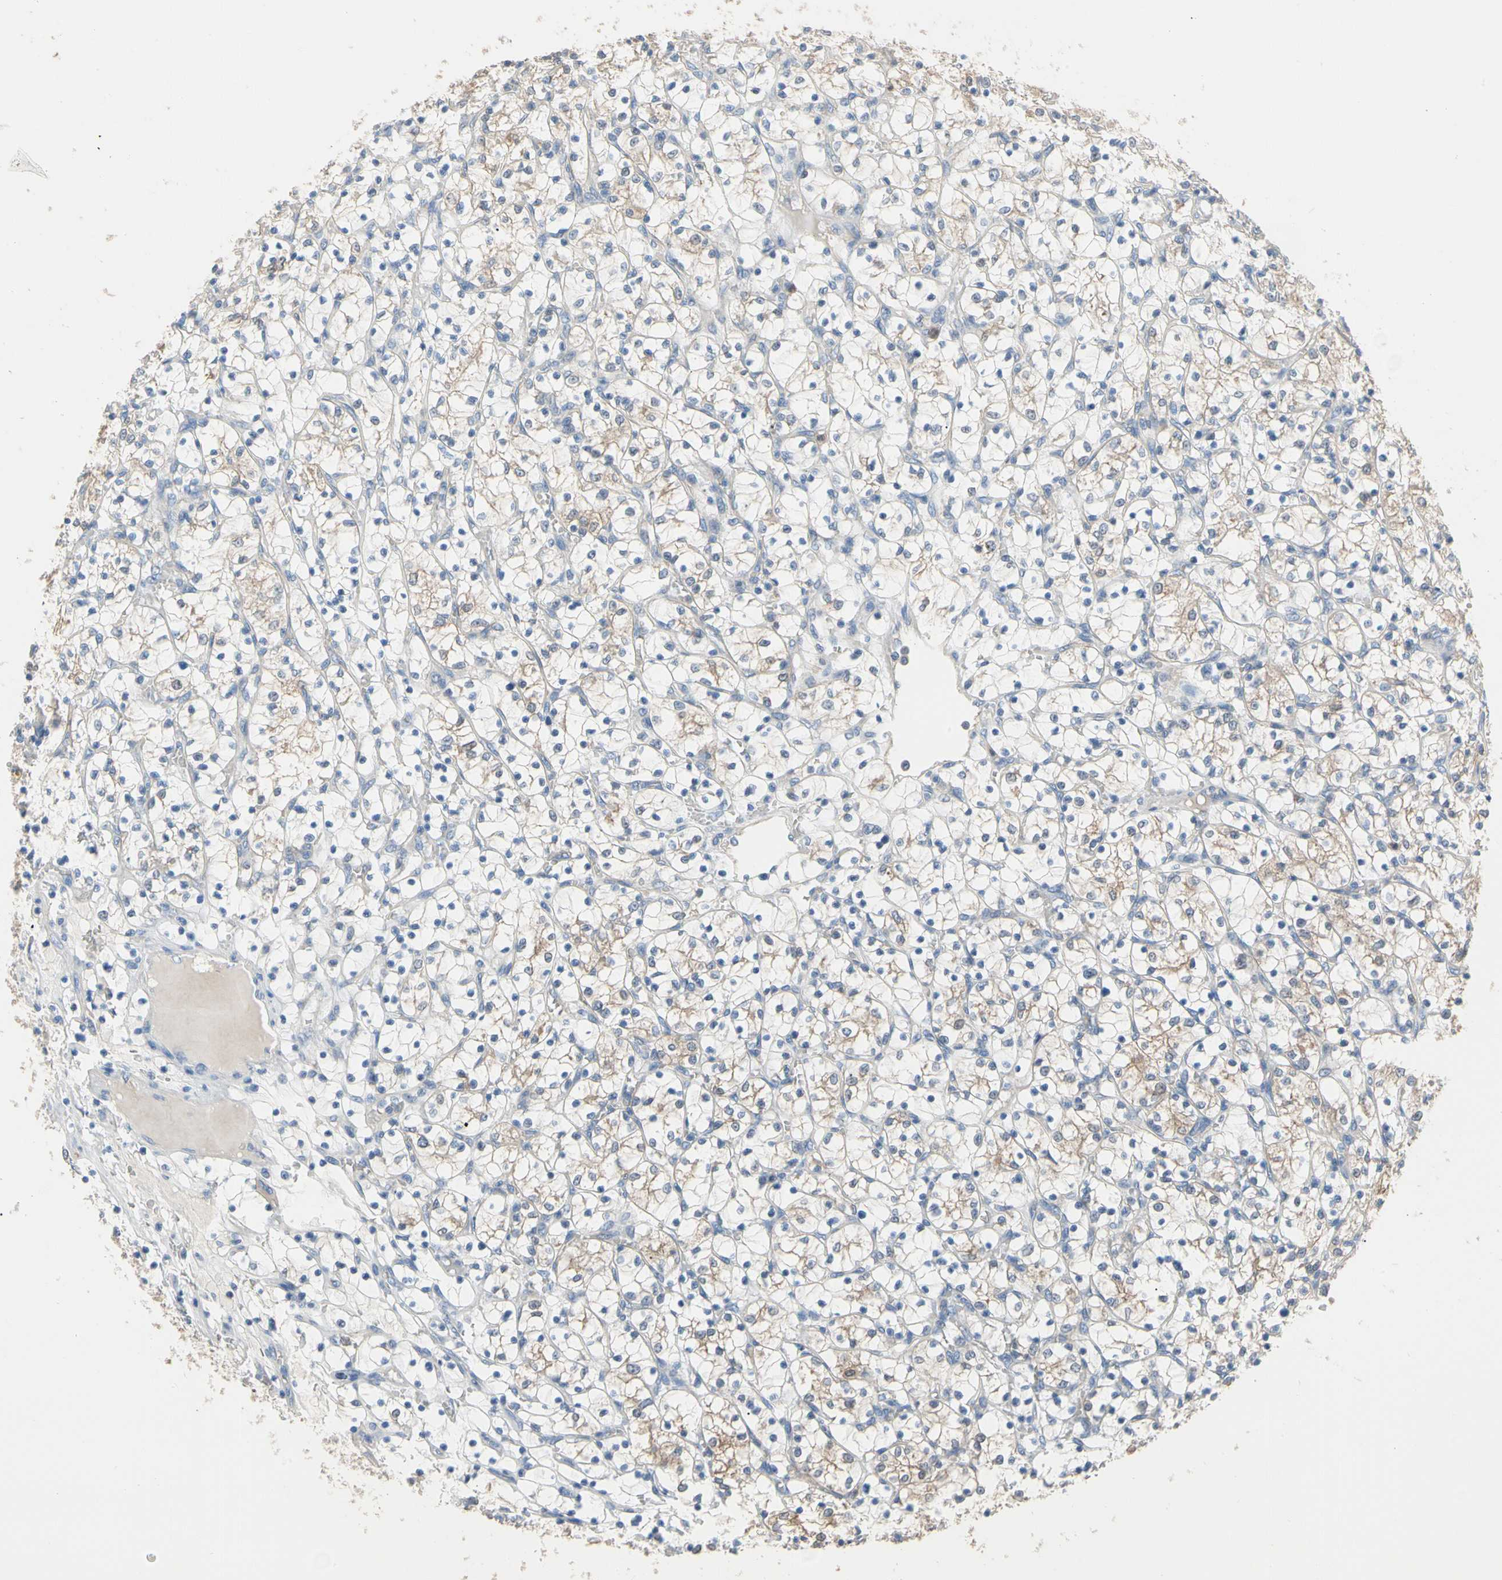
{"staining": {"intensity": "weak", "quantity": "<25%", "location": "cytoplasmic/membranous"}, "tissue": "renal cancer", "cell_type": "Tumor cells", "image_type": "cancer", "snomed": [{"axis": "morphology", "description": "Adenocarcinoma, NOS"}, {"axis": "topography", "description": "Kidney"}], "caption": "This is a image of immunohistochemistry staining of adenocarcinoma (renal), which shows no staining in tumor cells.", "gene": "BBOX1", "patient": {"sex": "female", "age": 69}}